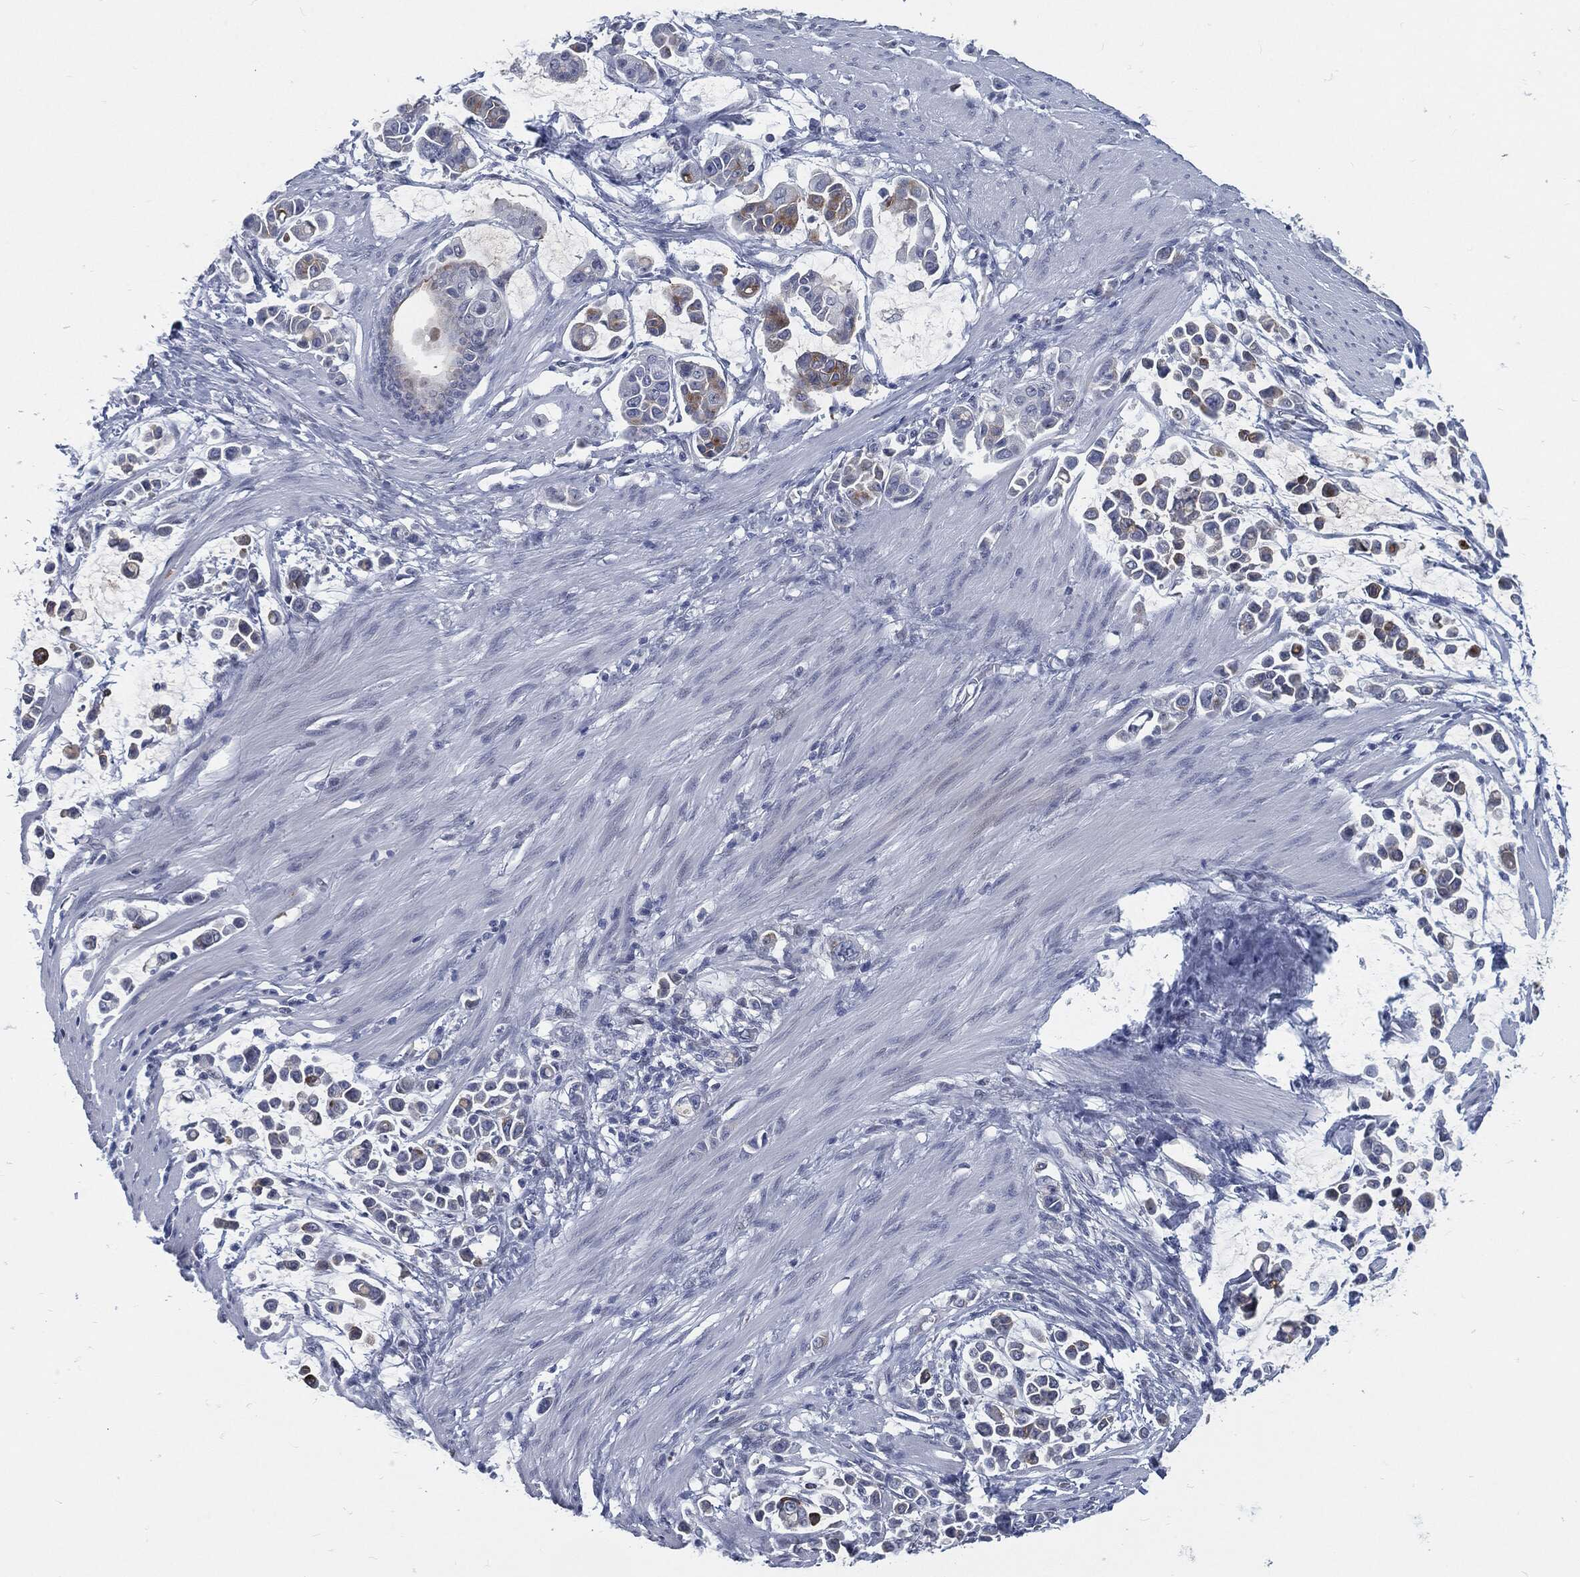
{"staining": {"intensity": "negative", "quantity": "none", "location": "none"}, "tissue": "stomach cancer", "cell_type": "Tumor cells", "image_type": "cancer", "snomed": [{"axis": "morphology", "description": "Adenocarcinoma, NOS"}, {"axis": "topography", "description": "Stomach"}], "caption": "Immunohistochemistry (IHC) image of neoplastic tissue: stomach cancer stained with DAB (3,3'-diaminobenzidine) displays no significant protein positivity in tumor cells.", "gene": "PROM1", "patient": {"sex": "male", "age": 82}}